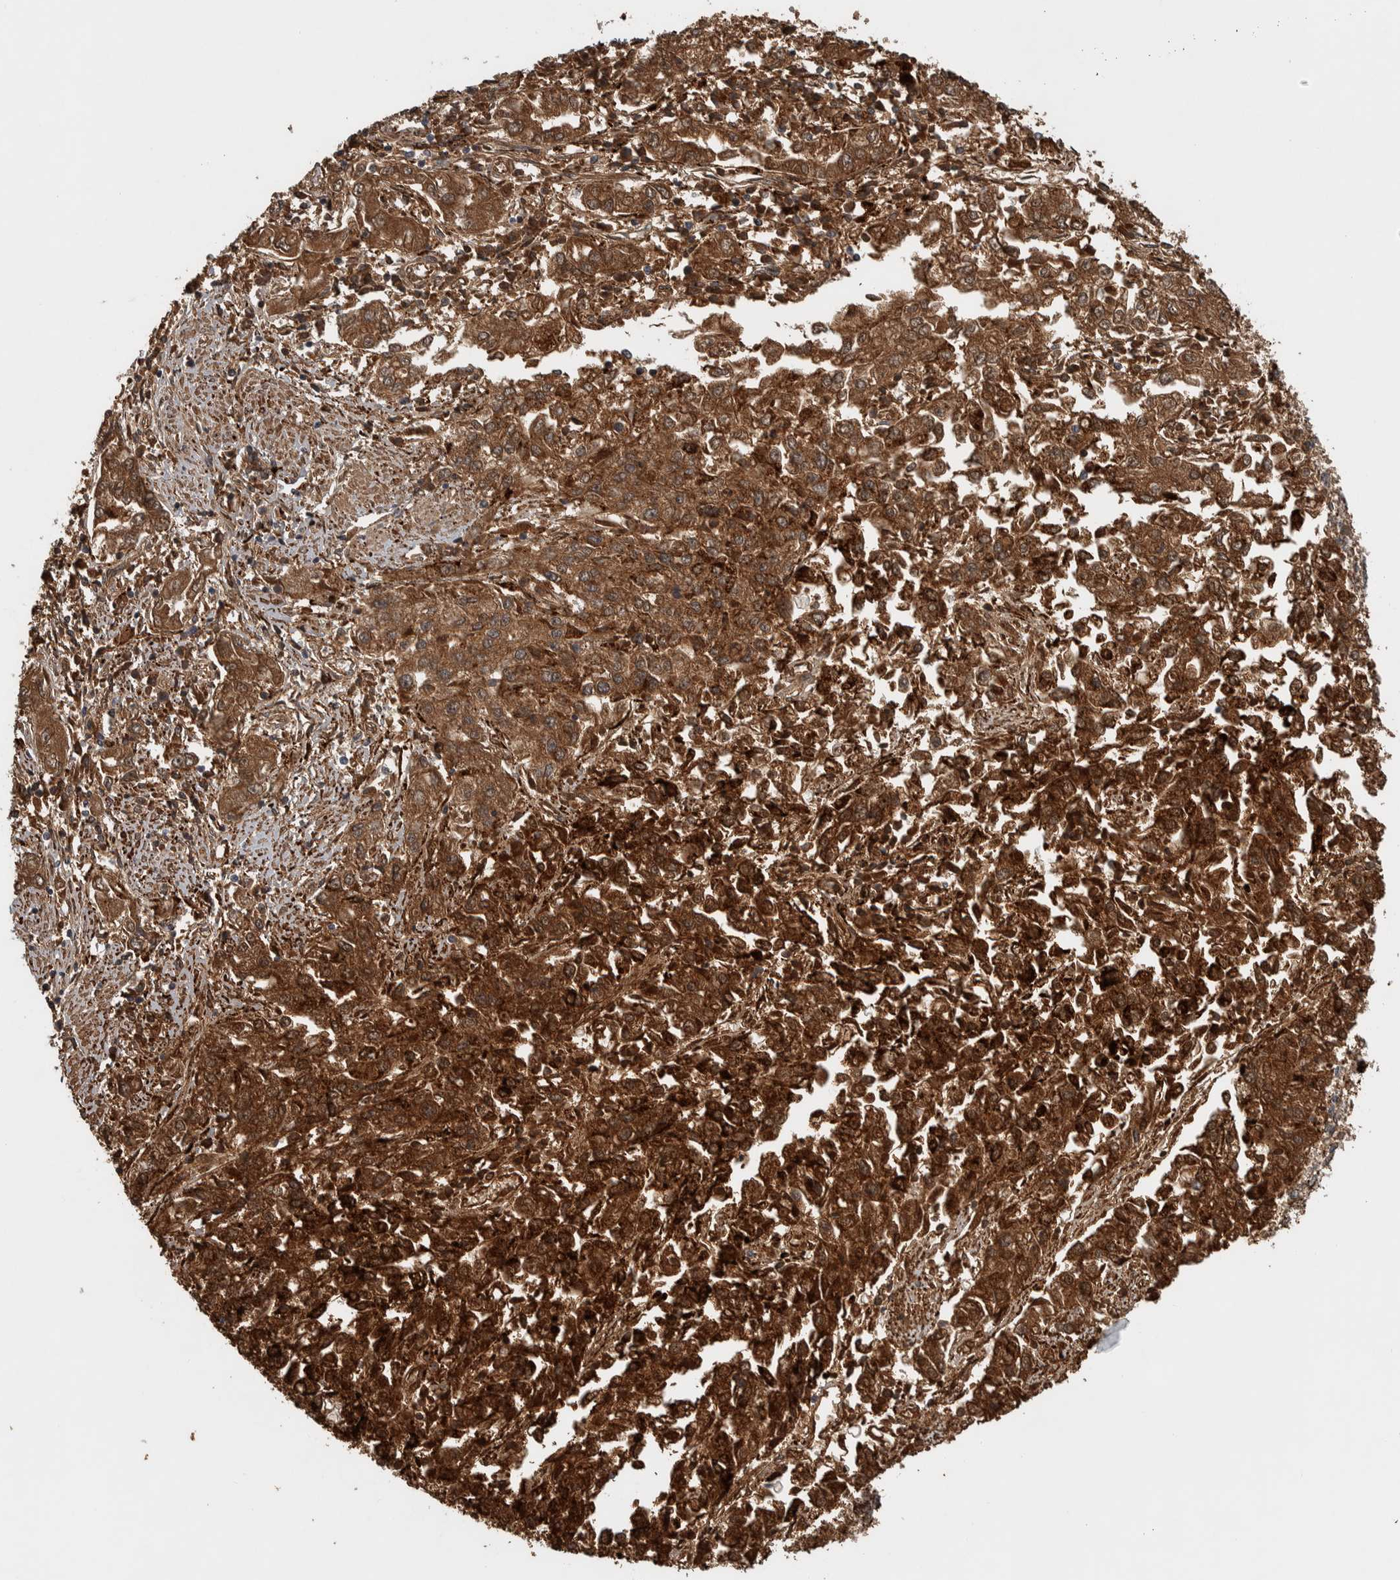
{"staining": {"intensity": "moderate", "quantity": ">75%", "location": "cytoplasmic/membranous"}, "tissue": "endometrial cancer", "cell_type": "Tumor cells", "image_type": "cancer", "snomed": [{"axis": "morphology", "description": "Adenocarcinoma, NOS"}, {"axis": "topography", "description": "Endometrium"}], "caption": "A medium amount of moderate cytoplasmic/membranous positivity is appreciated in approximately >75% of tumor cells in endometrial cancer (adenocarcinoma) tissue. The protein is stained brown, and the nuclei are stained in blue (DAB (3,3'-diaminobenzidine) IHC with brightfield microscopy, high magnification).", "gene": "FAM78A", "patient": {"sex": "female", "age": 49}}